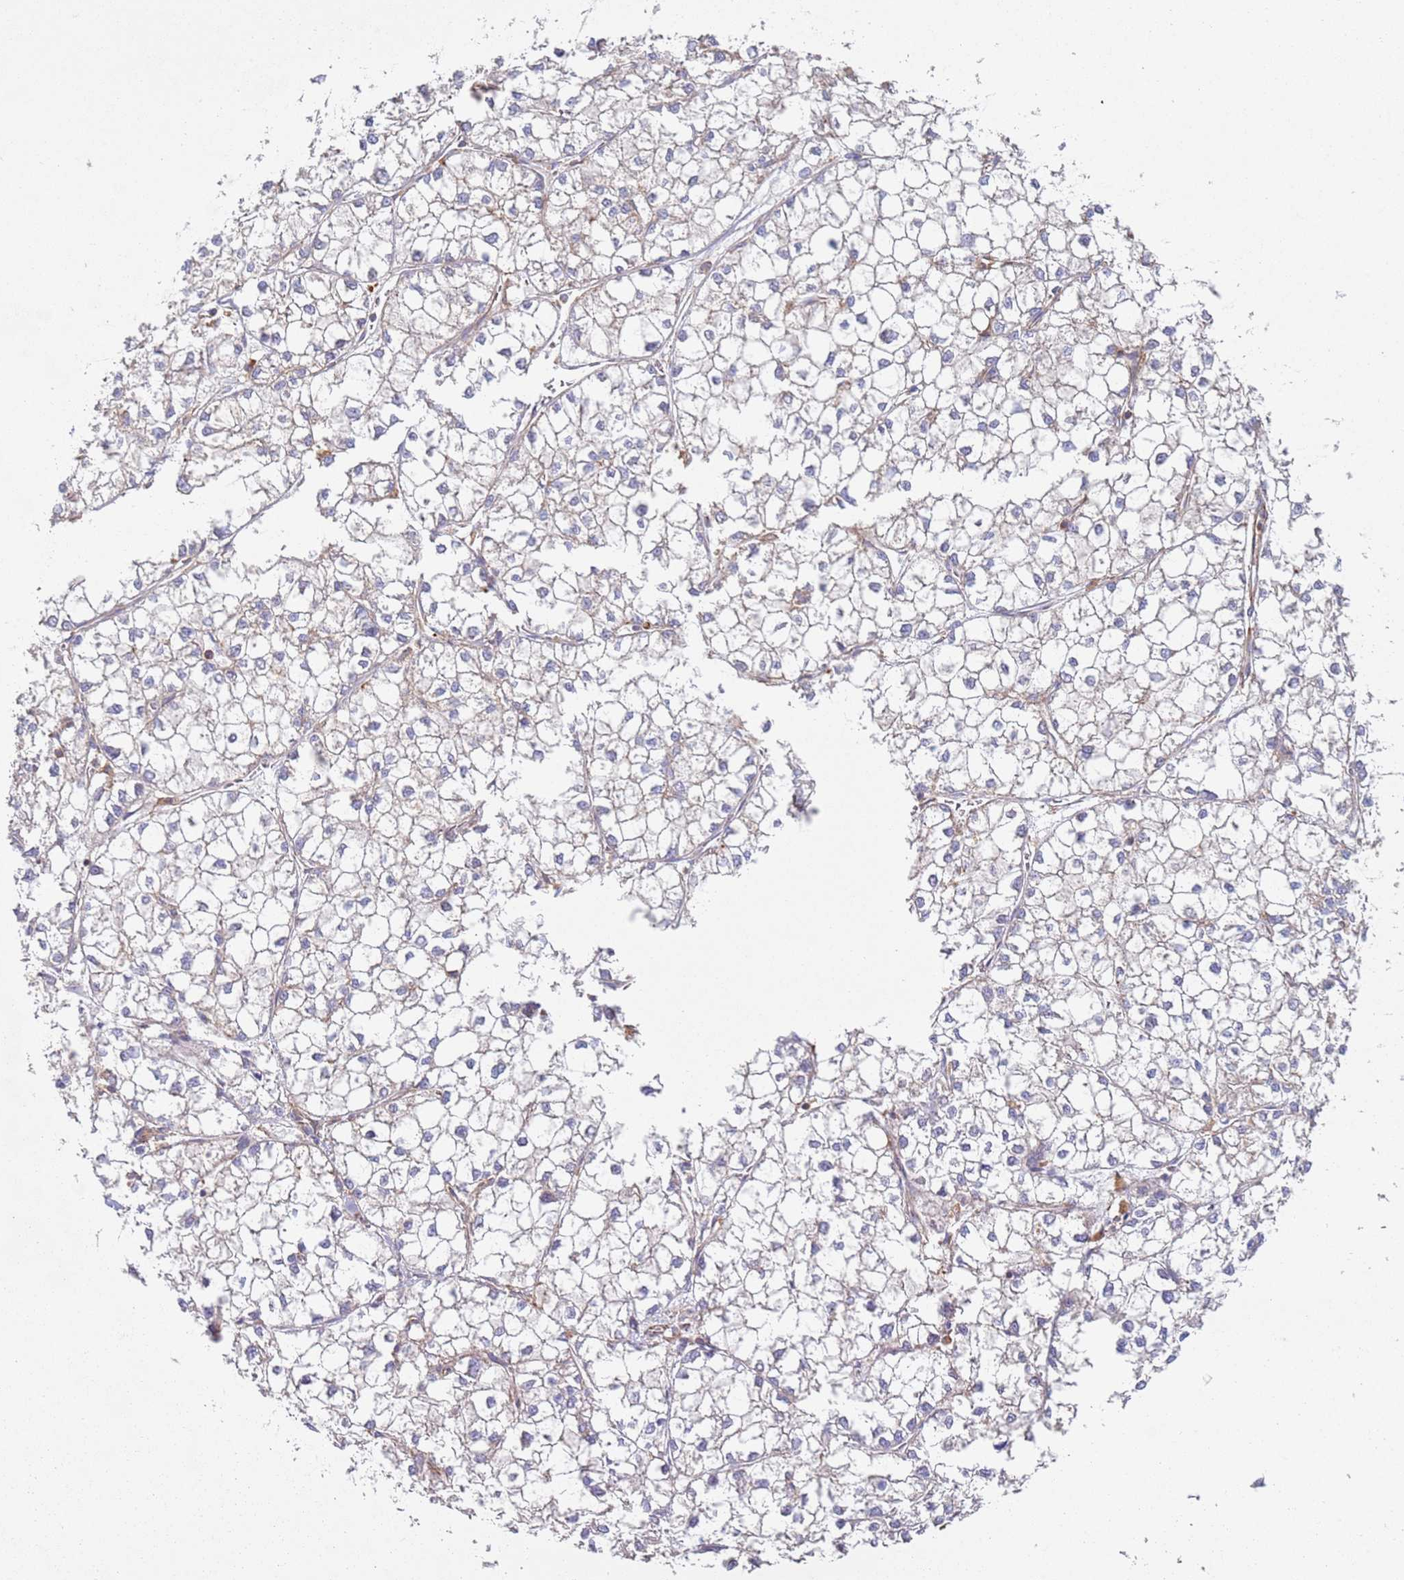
{"staining": {"intensity": "negative", "quantity": "none", "location": "none"}, "tissue": "liver cancer", "cell_type": "Tumor cells", "image_type": "cancer", "snomed": [{"axis": "morphology", "description": "Carcinoma, Hepatocellular, NOS"}, {"axis": "topography", "description": "Liver"}], "caption": "Human liver cancer stained for a protein using IHC reveals no staining in tumor cells.", "gene": "SNAPIN", "patient": {"sex": "female", "age": 43}}